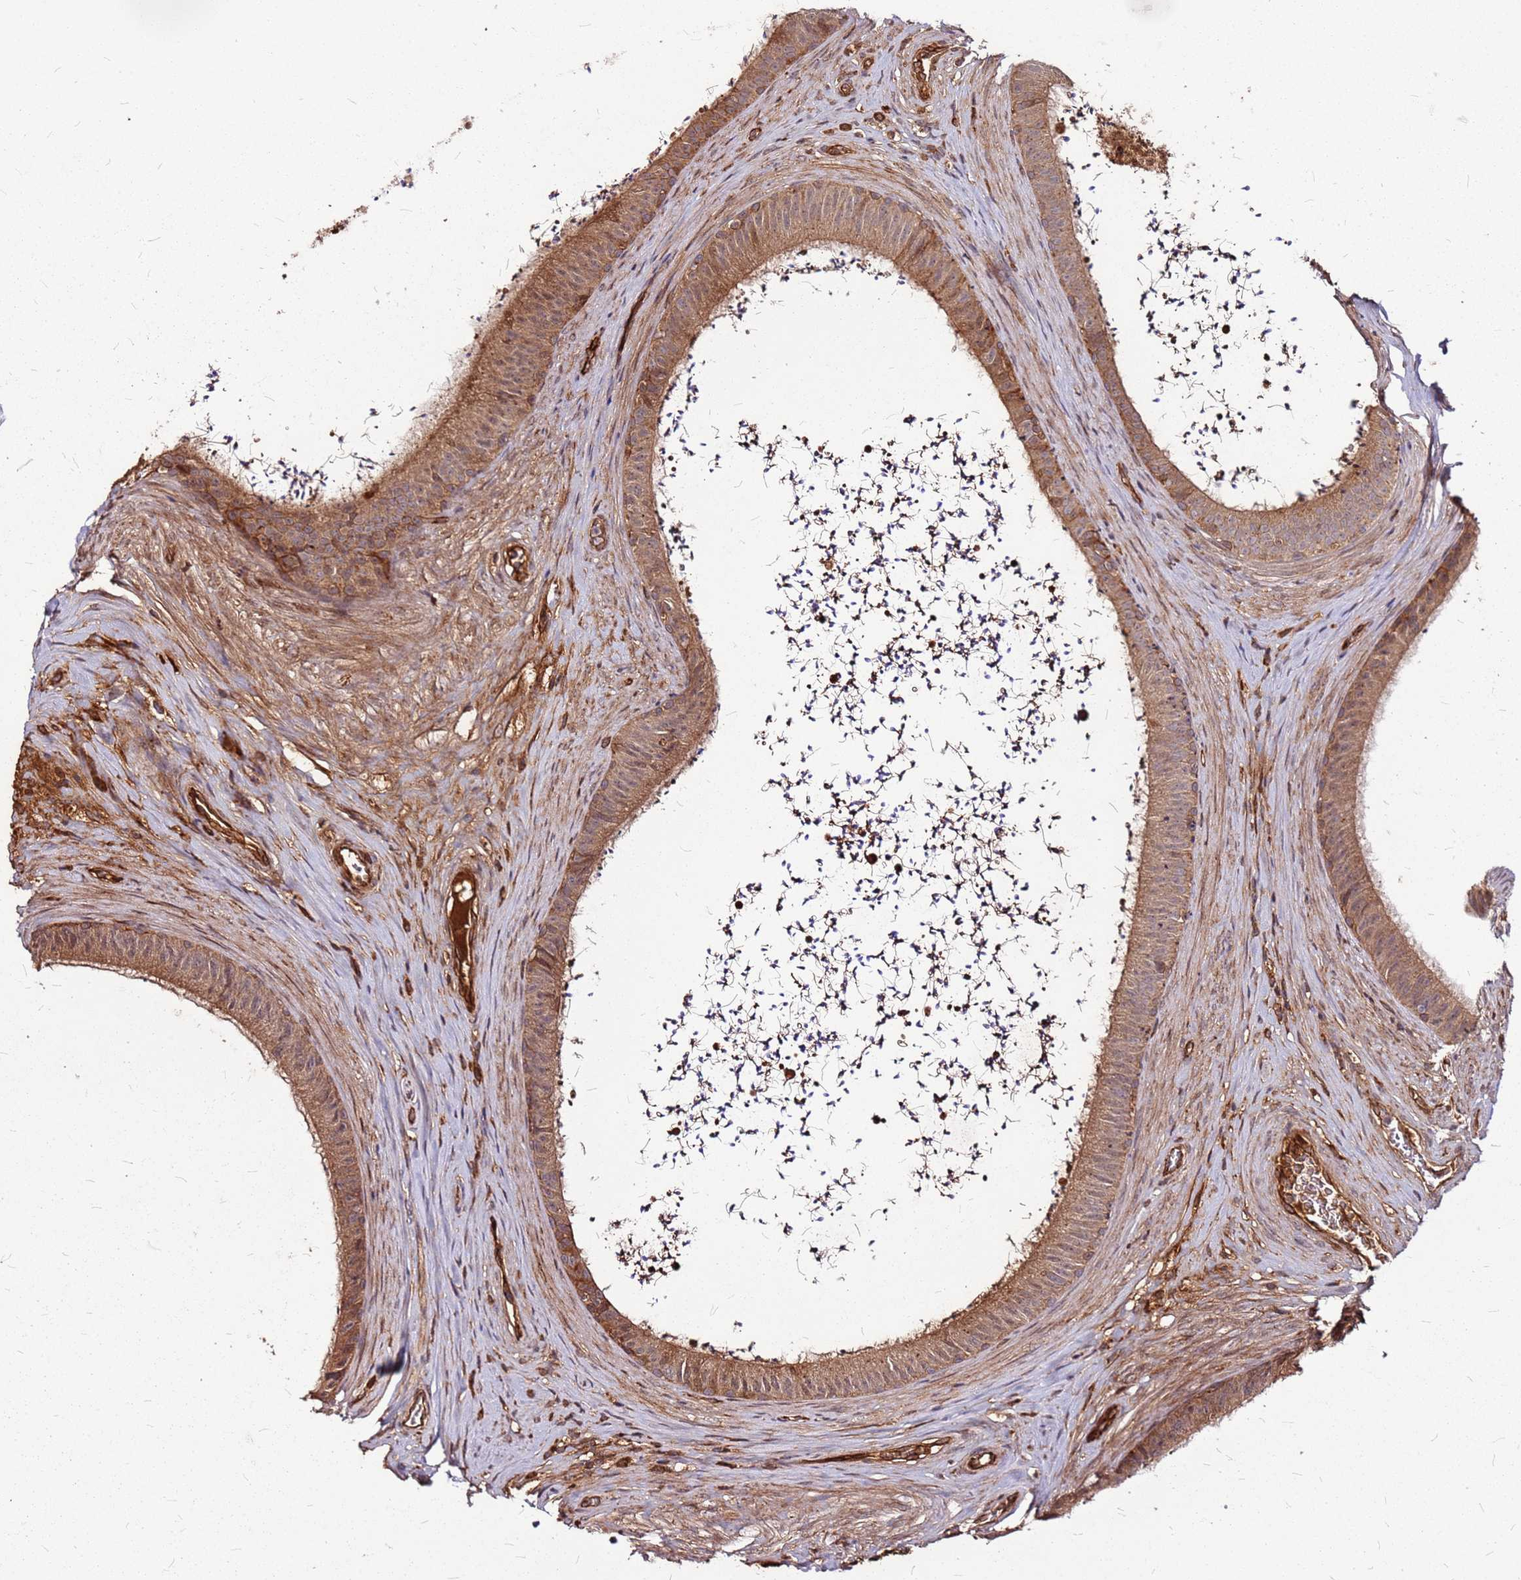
{"staining": {"intensity": "moderate", "quantity": ">75%", "location": "cytoplasmic/membranous"}, "tissue": "epididymis", "cell_type": "Glandular cells", "image_type": "normal", "snomed": [{"axis": "morphology", "description": "Normal tissue, NOS"}, {"axis": "topography", "description": "Testis"}, {"axis": "topography", "description": "Epididymis"}], "caption": "Immunohistochemistry (IHC) histopathology image of normal epididymis: human epididymis stained using immunohistochemistry (IHC) exhibits medium levels of moderate protein expression localized specifically in the cytoplasmic/membranous of glandular cells, appearing as a cytoplasmic/membranous brown color.", "gene": "LYPLAL1", "patient": {"sex": "male", "age": 41}}